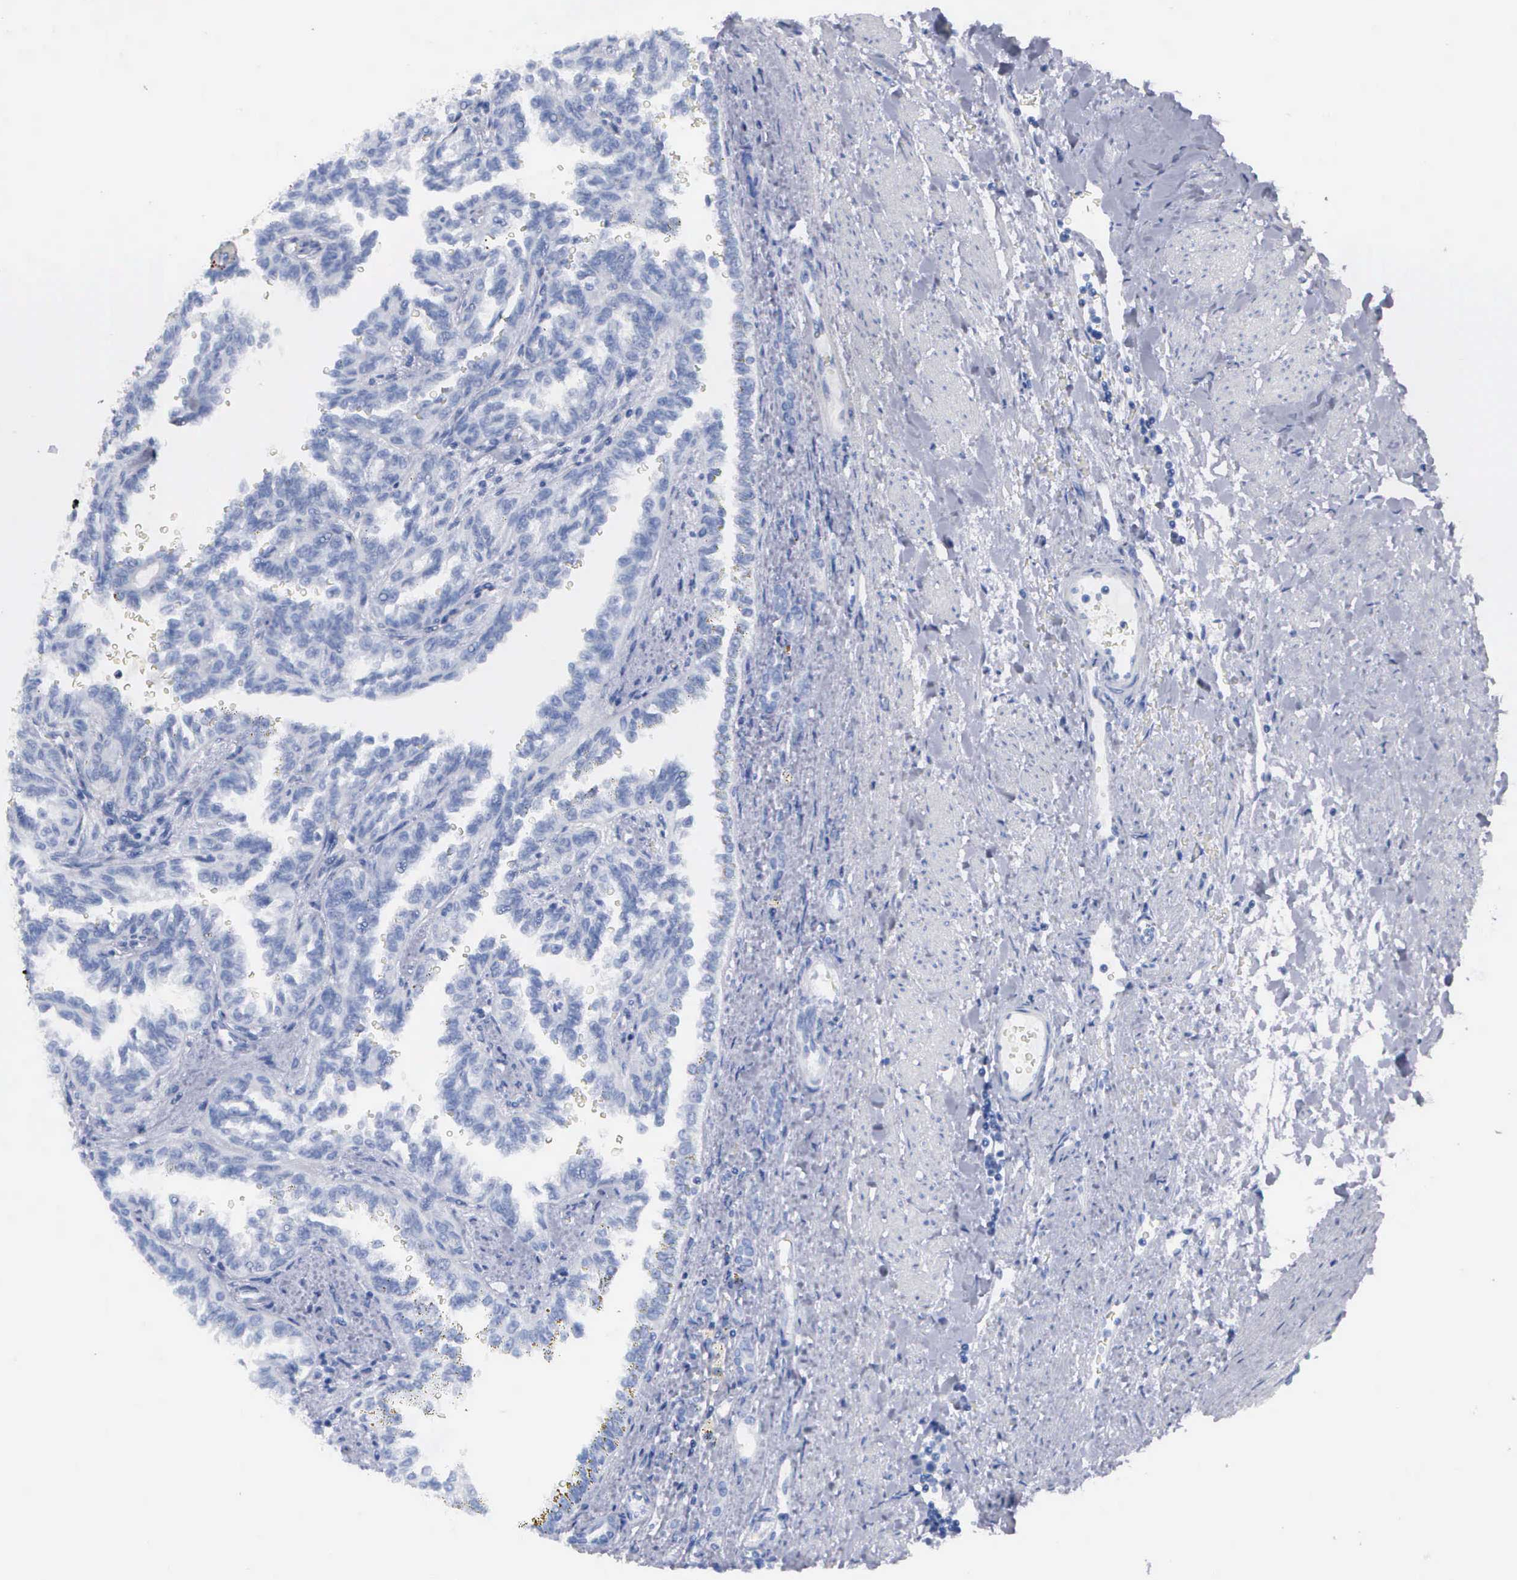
{"staining": {"intensity": "negative", "quantity": "none", "location": "none"}, "tissue": "renal cancer", "cell_type": "Tumor cells", "image_type": "cancer", "snomed": [{"axis": "morphology", "description": "Inflammation, NOS"}, {"axis": "morphology", "description": "Adenocarcinoma, NOS"}, {"axis": "topography", "description": "Kidney"}], "caption": "A high-resolution histopathology image shows immunohistochemistry (IHC) staining of renal cancer (adenocarcinoma), which demonstrates no significant positivity in tumor cells.", "gene": "CTSH", "patient": {"sex": "male", "age": 68}}